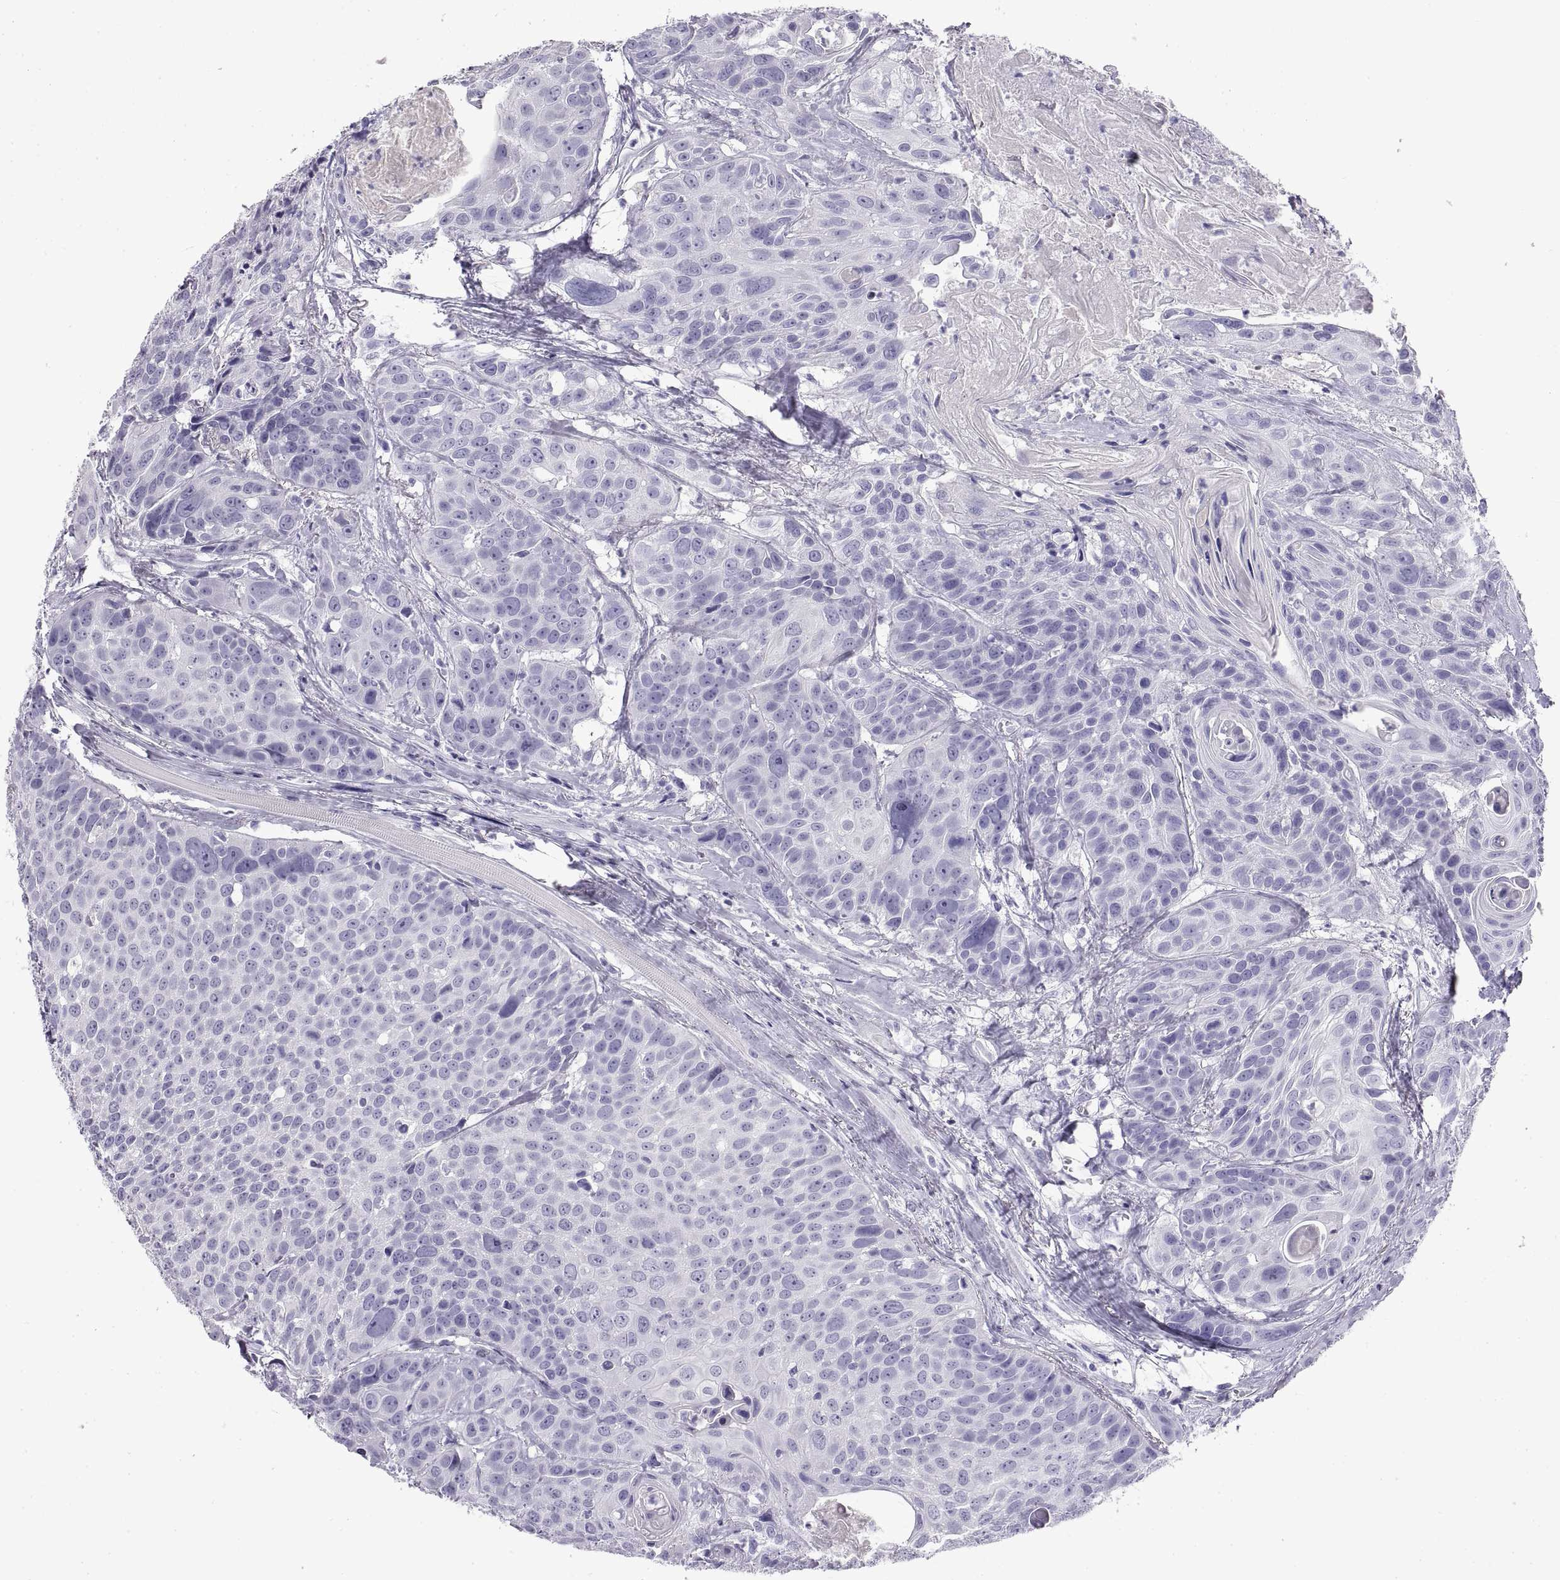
{"staining": {"intensity": "negative", "quantity": "none", "location": "none"}, "tissue": "head and neck cancer", "cell_type": "Tumor cells", "image_type": "cancer", "snomed": [{"axis": "morphology", "description": "Squamous cell carcinoma, NOS"}, {"axis": "topography", "description": "Oral tissue"}, {"axis": "topography", "description": "Head-Neck"}], "caption": "The IHC histopathology image has no significant expression in tumor cells of head and neck cancer tissue.", "gene": "RLBP1", "patient": {"sex": "male", "age": 56}}